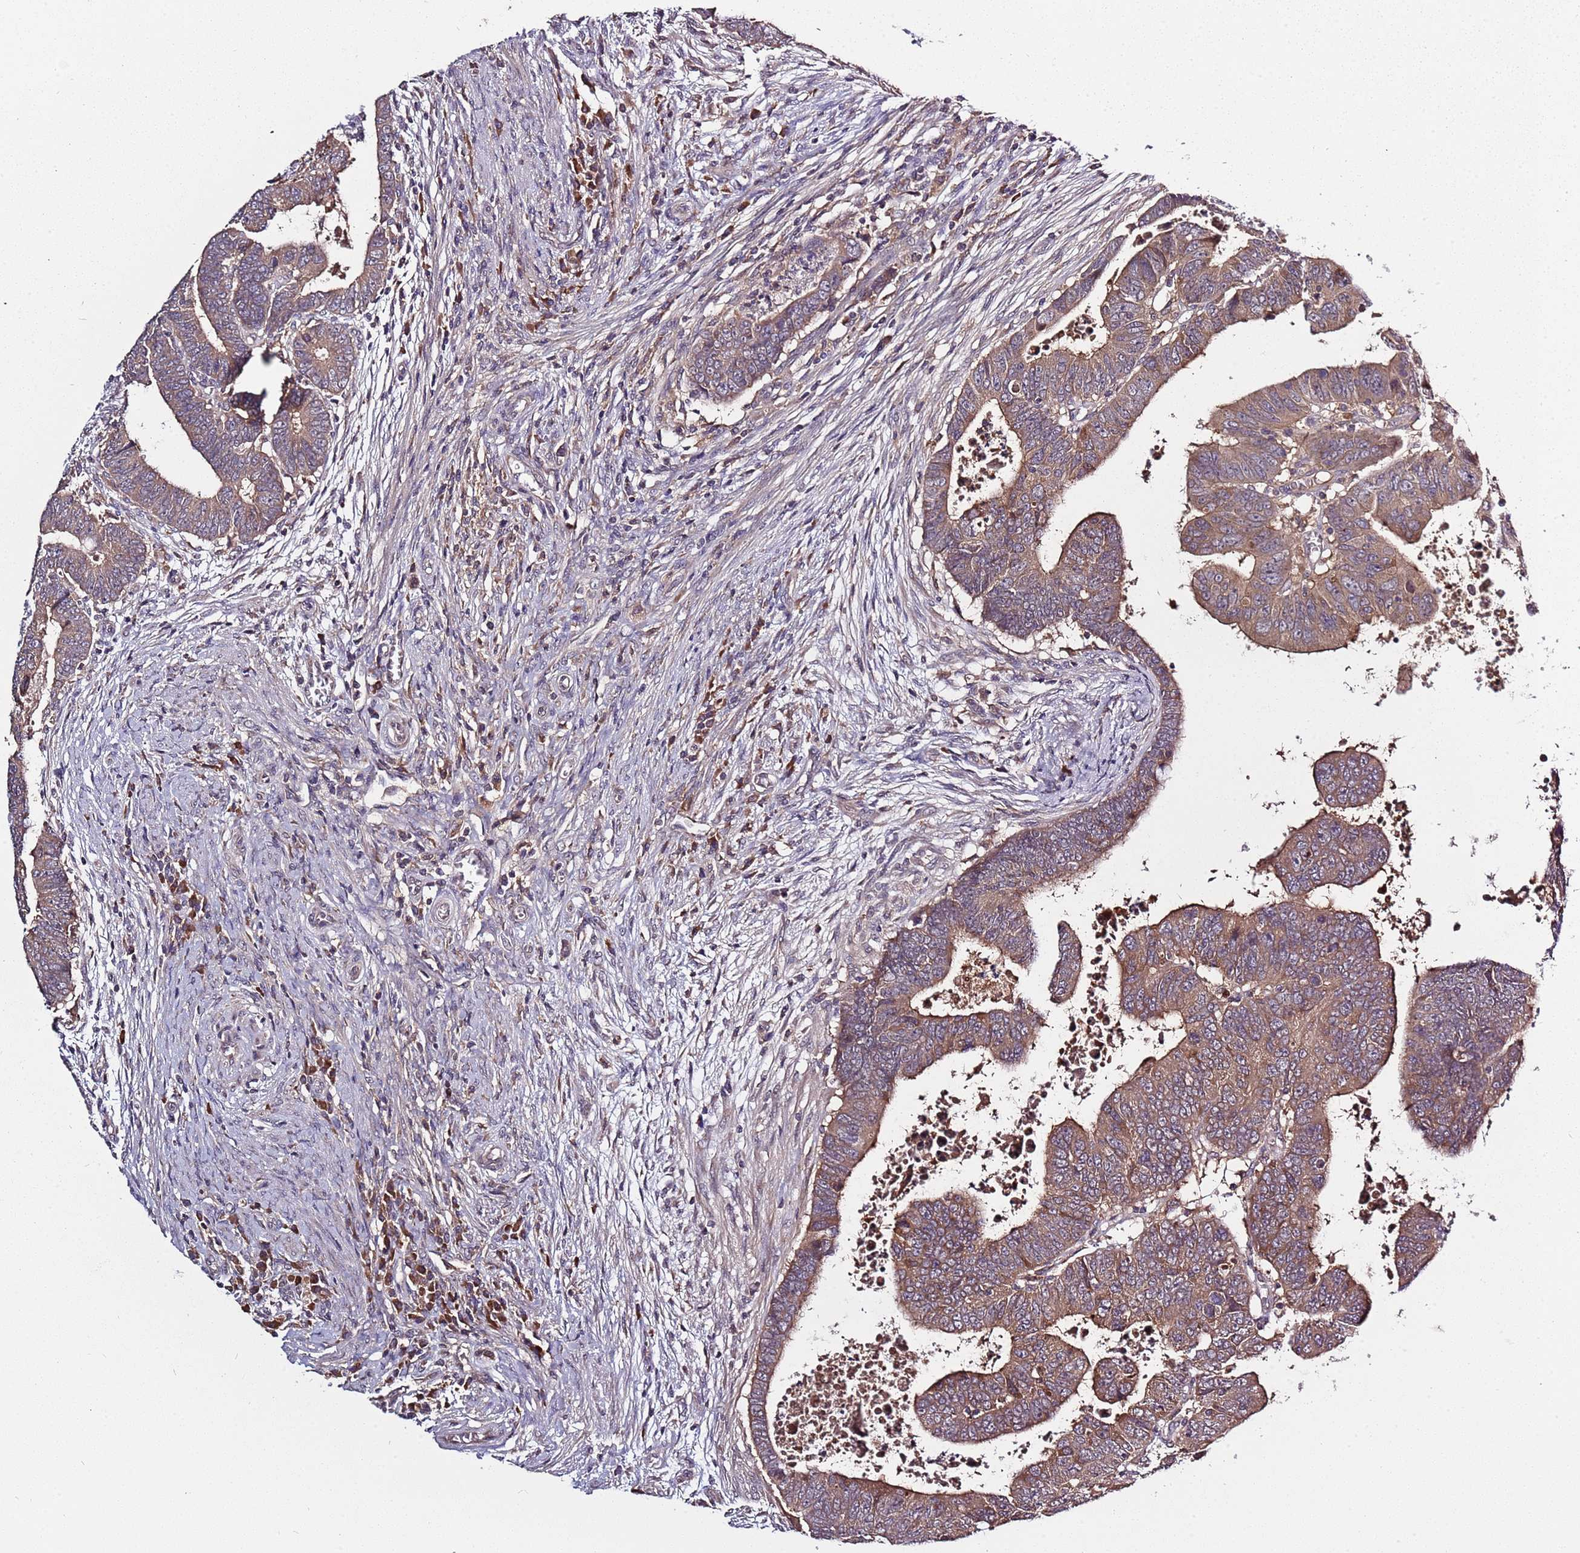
{"staining": {"intensity": "moderate", "quantity": ">75%", "location": "cytoplasmic/membranous"}, "tissue": "colorectal cancer", "cell_type": "Tumor cells", "image_type": "cancer", "snomed": [{"axis": "morphology", "description": "Normal tissue, NOS"}, {"axis": "morphology", "description": "Adenocarcinoma, NOS"}, {"axis": "topography", "description": "Rectum"}], "caption": "IHC (DAB) staining of human colorectal cancer (adenocarcinoma) demonstrates moderate cytoplasmic/membranous protein positivity in about >75% of tumor cells.", "gene": "USP32", "patient": {"sex": "female", "age": 65}}